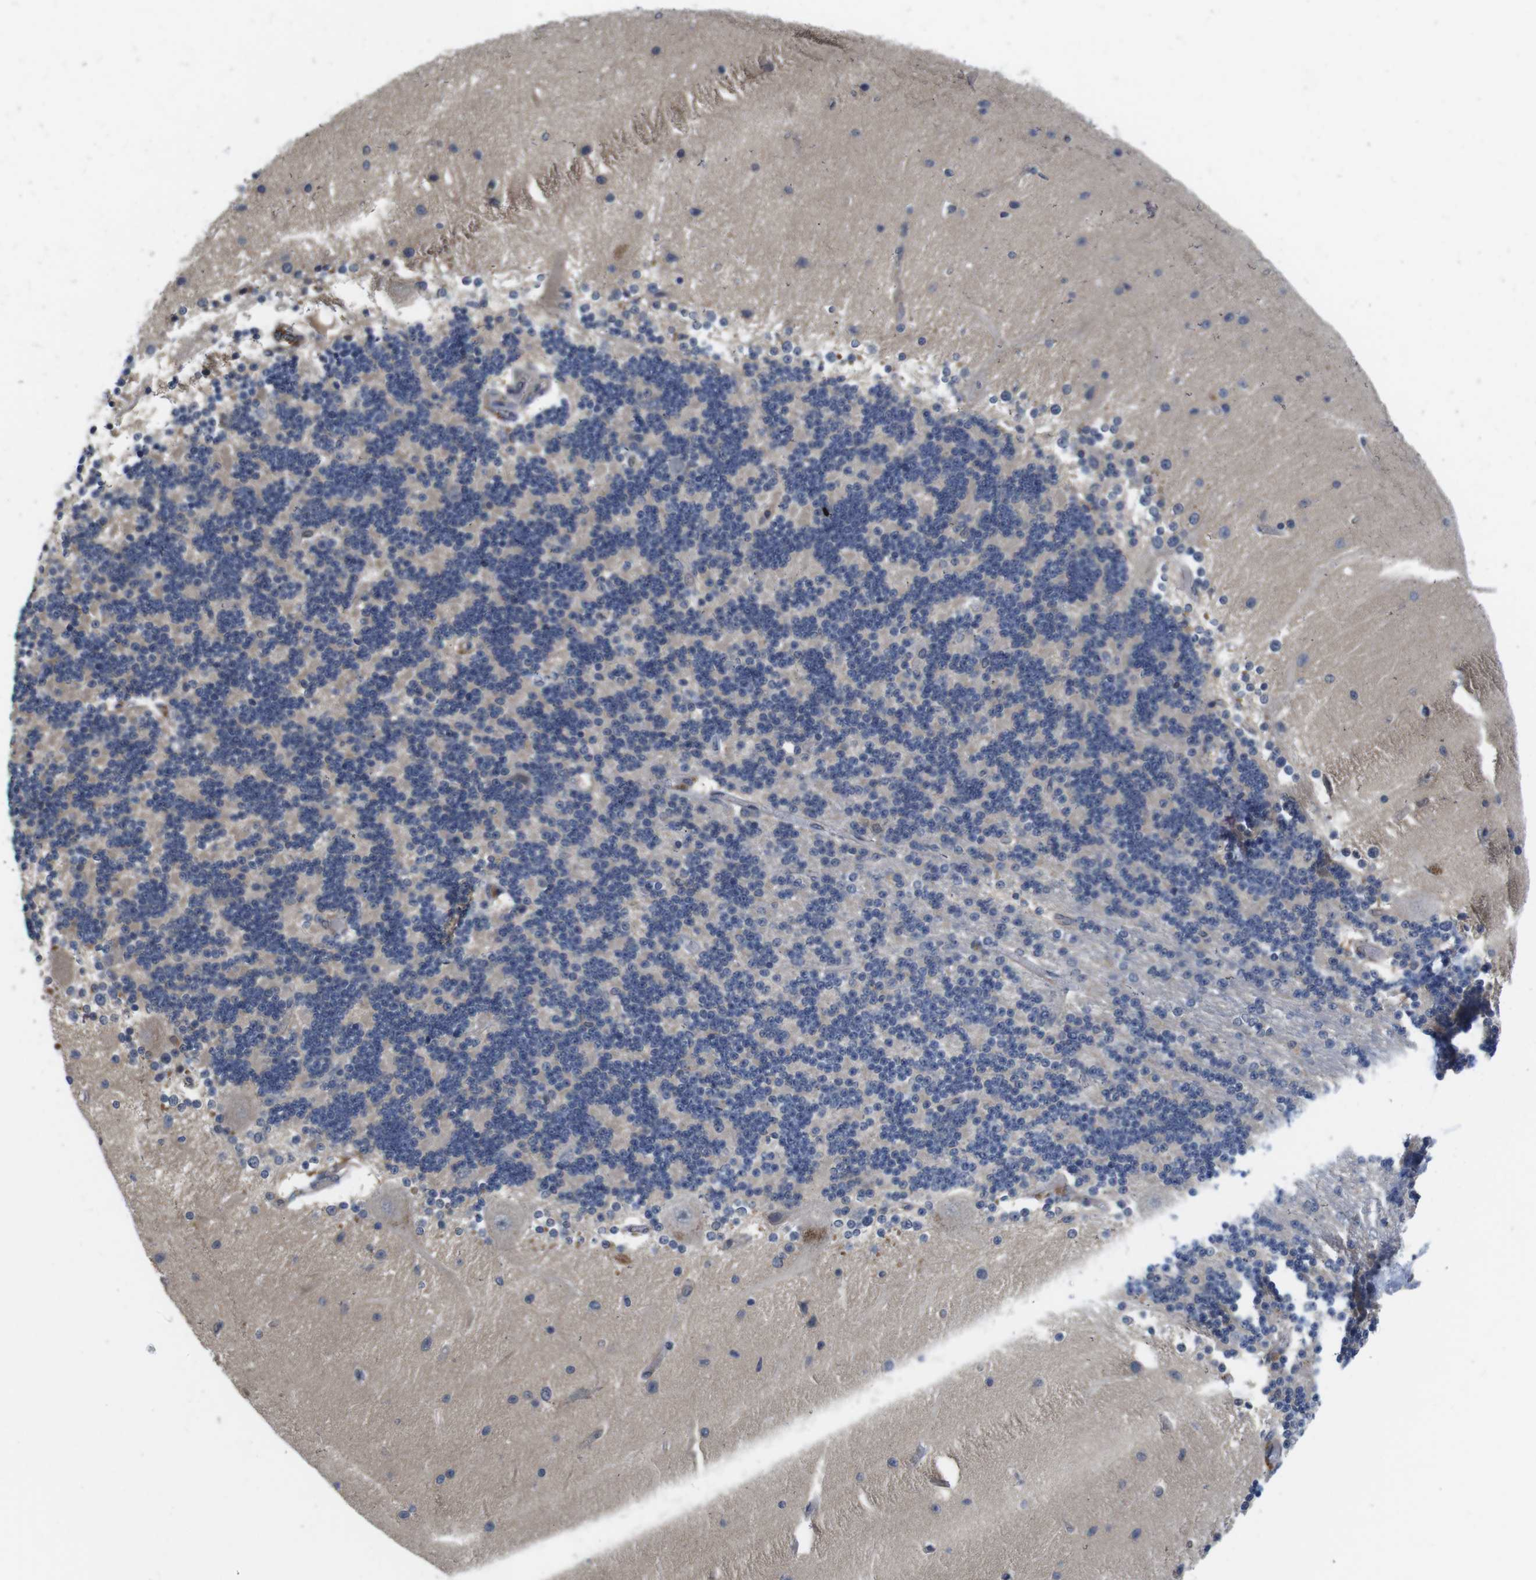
{"staining": {"intensity": "negative", "quantity": "none", "location": "none"}, "tissue": "cerebellum", "cell_type": "Cells in granular layer", "image_type": "normal", "snomed": [{"axis": "morphology", "description": "Normal tissue, NOS"}, {"axis": "topography", "description": "Cerebellum"}], "caption": "The photomicrograph exhibits no staining of cells in granular layer in unremarkable cerebellum.", "gene": "FADD", "patient": {"sex": "female", "age": 54}}